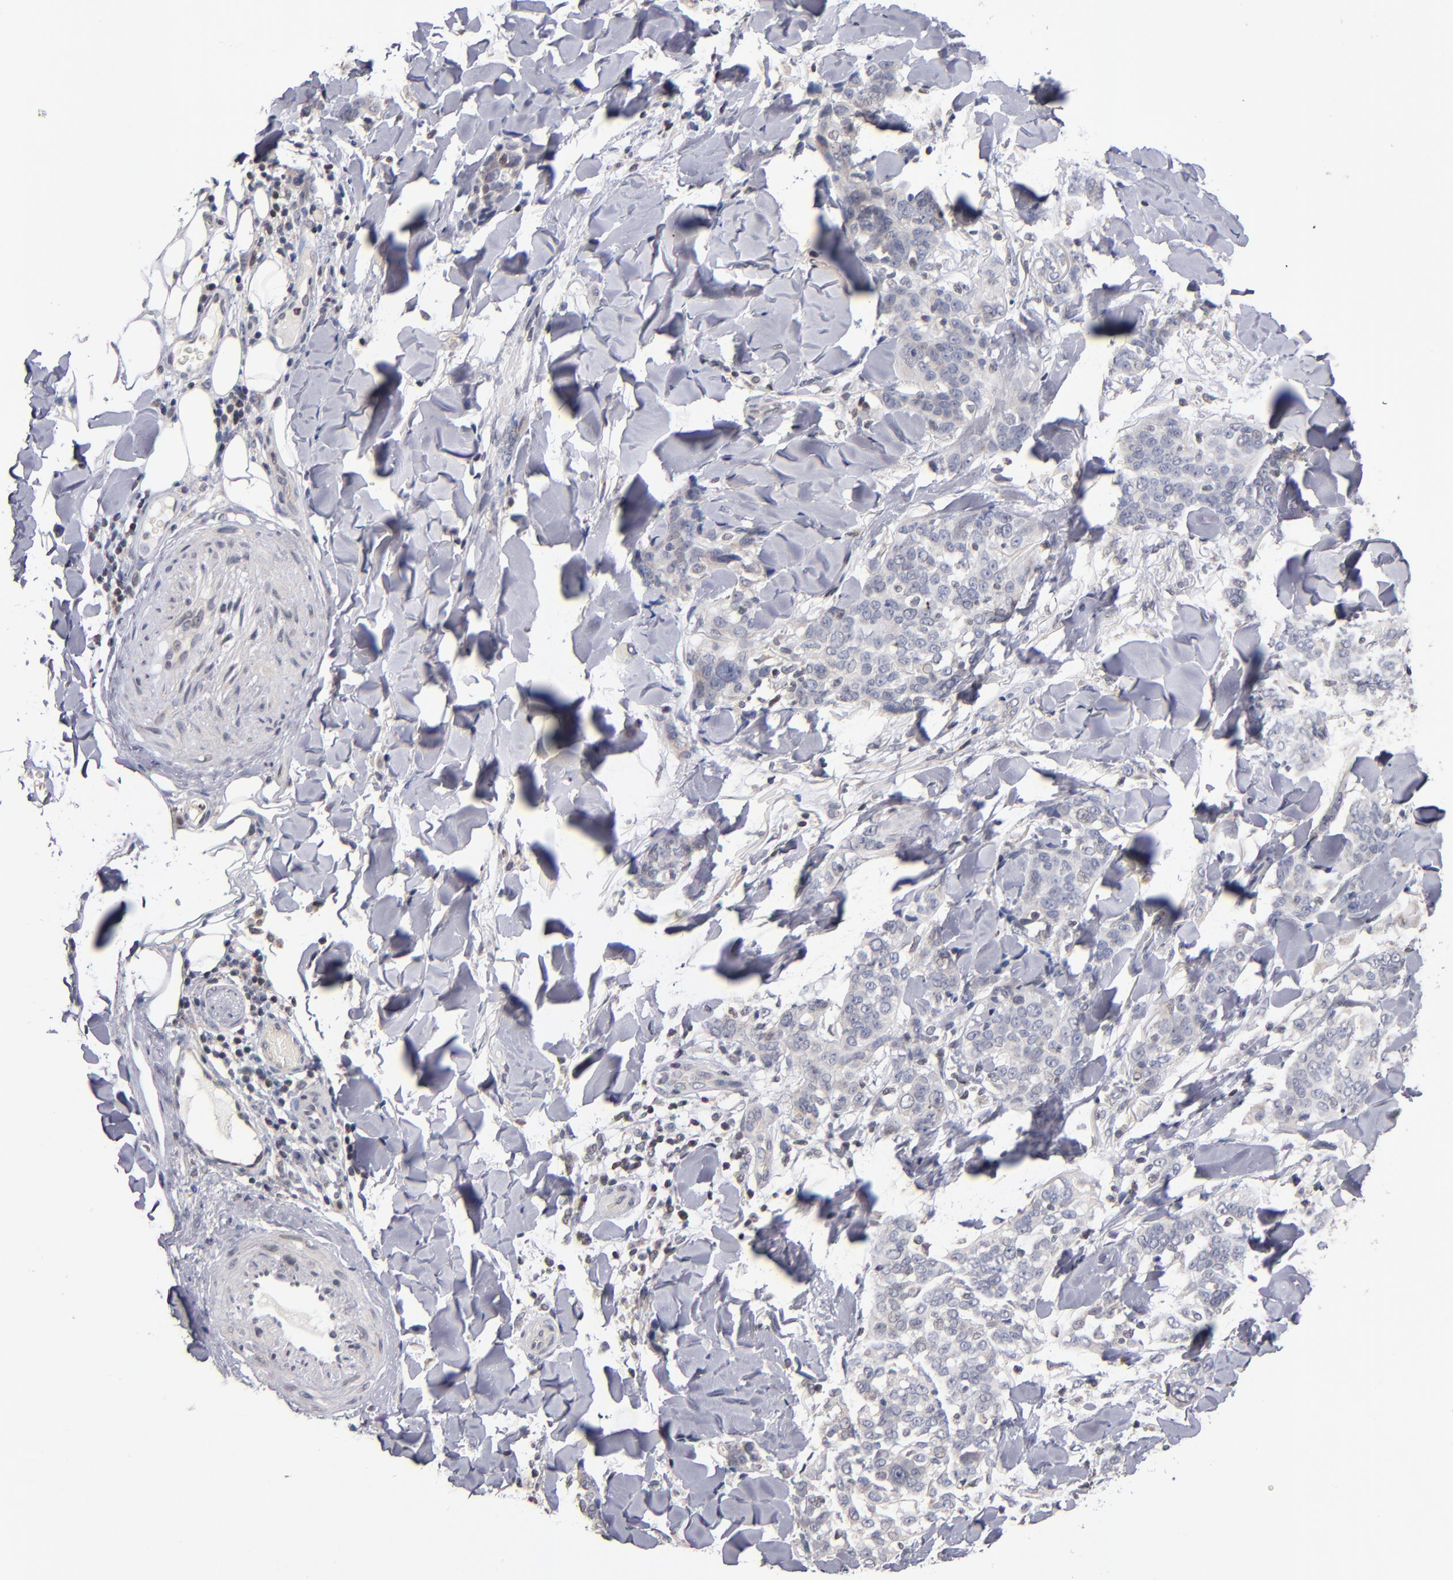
{"staining": {"intensity": "weak", "quantity": "<25%", "location": "nuclear"}, "tissue": "skin cancer", "cell_type": "Tumor cells", "image_type": "cancer", "snomed": [{"axis": "morphology", "description": "Normal tissue, NOS"}, {"axis": "morphology", "description": "Squamous cell carcinoma, NOS"}, {"axis": "topography", "description": "Skin"}], "caption": "Immunohistochemistry (IHC) histopathology image of human skin cancer (squamous cell carcinoma) stained for a protein (brown), which shows no expression in tumor cells.", "gene": "ODF2", "patient": {"sex": "female", "age": 83}}